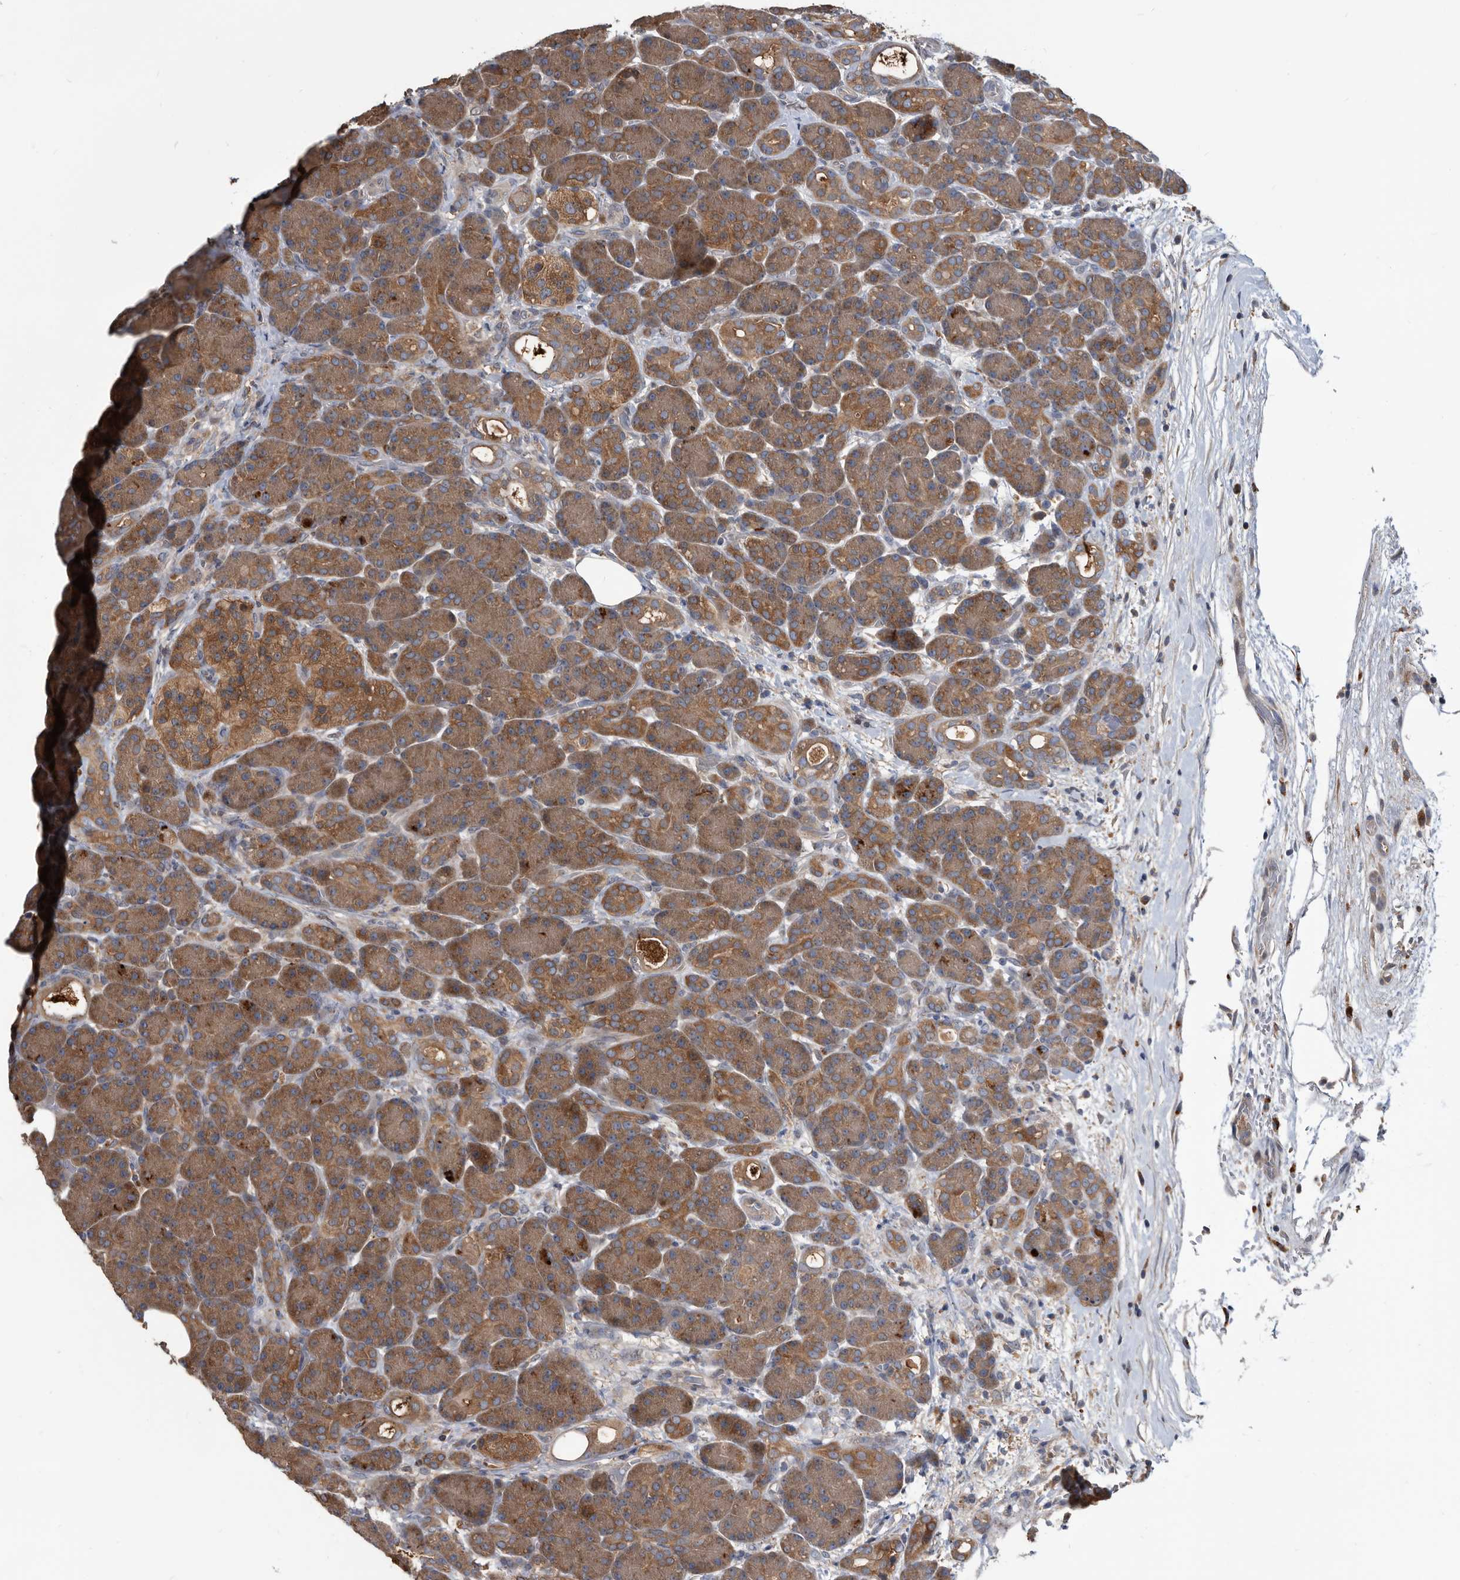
{"staining": {"intensity": "moderate", "quantity": ">75%", "location": "cytoplasmic/membranous"}, "tissue": "pancreas", "cell_type": "Exocrine glandular cells", "image_type": "normal", "snomed": [{"axis": "morphology", "description": "Normal tissue, NOS"}, {"axis": "topography", "description": "Pancreas"}], "caption": "Immunohistochemical staining of normal human pancreas displays moderate cytoplasmic/membranous protein positivity in approximately >75% of exocrine glandular cells.", "gene": "APEH", "patient": {"sex": "male", "age": 63}}